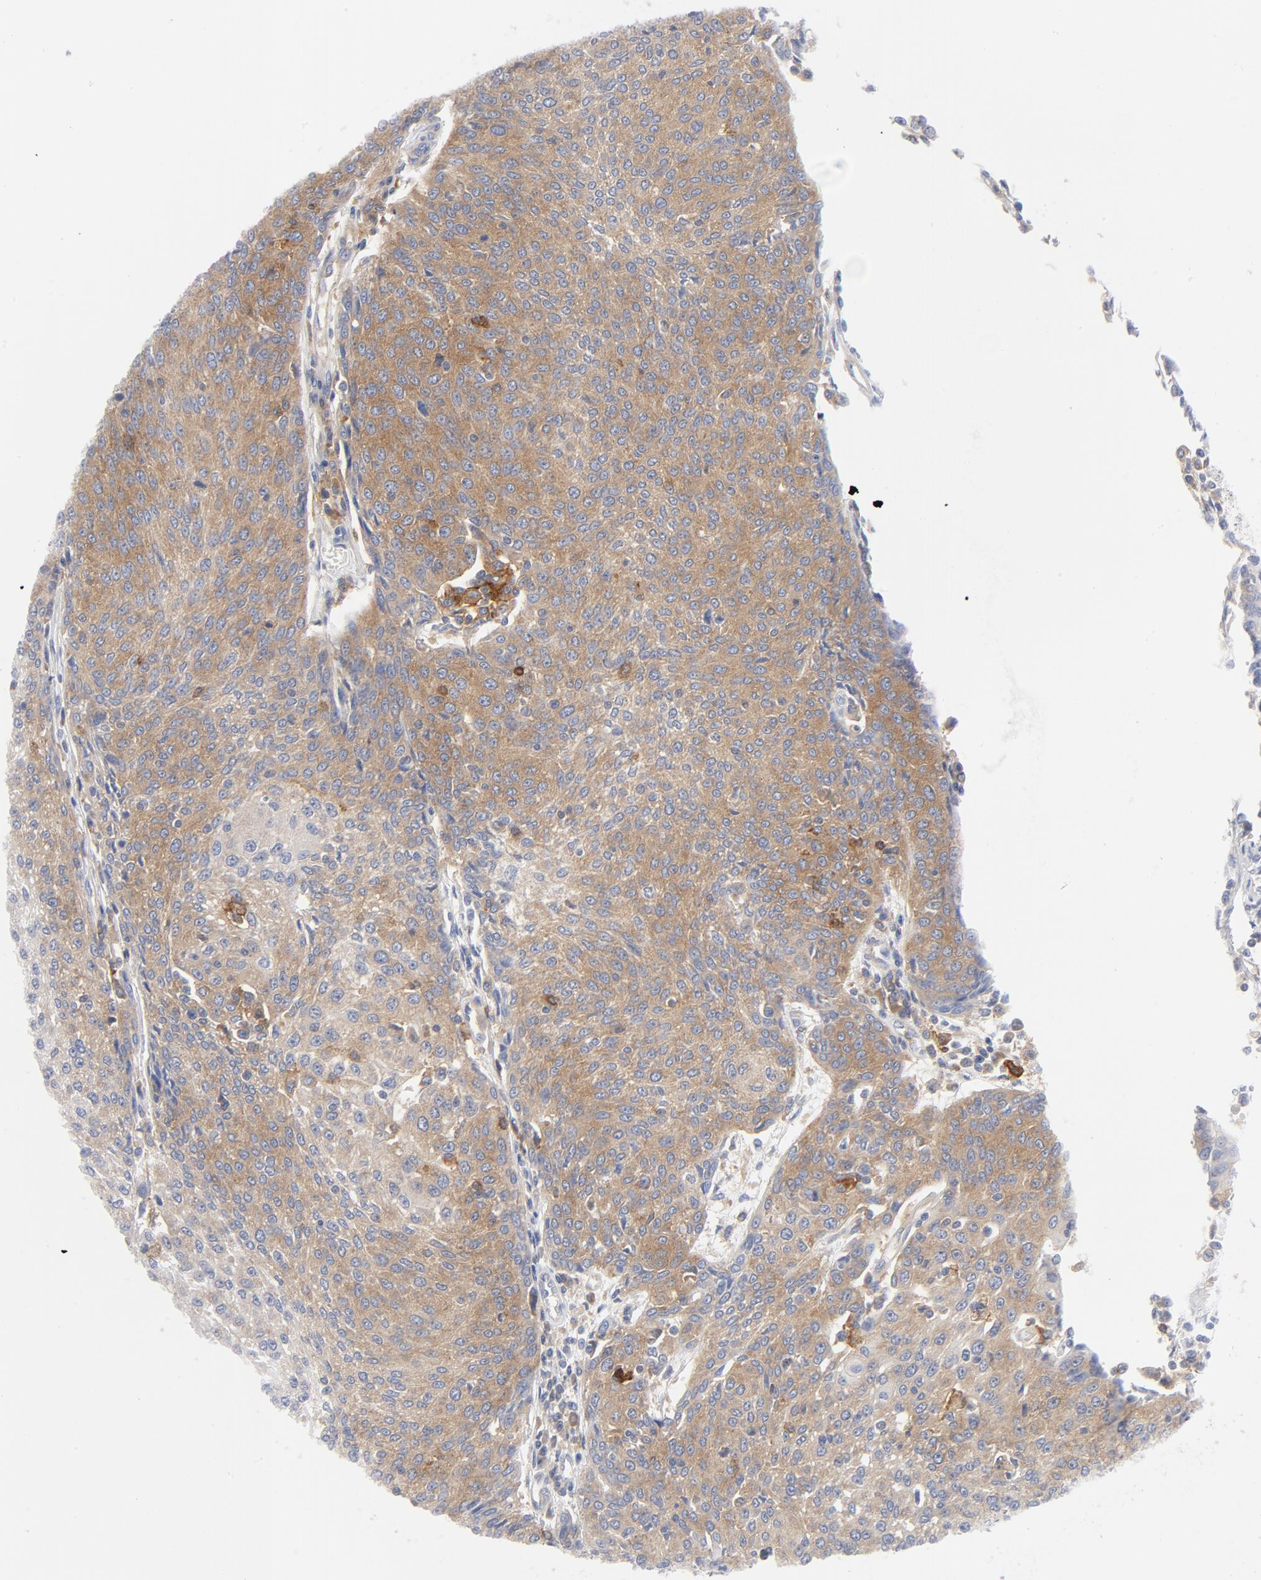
{"staining": {"intensity": "moderate", "quantity": "25%-75%", "location": "cytoplasmic/membranous"}, "tissue": "urothelial cancer", "cell_type": "Tumor cells", "image_type": "cancer", "snomed": [{"axis": "morphology", "description": "Urothelial carcinoma, High grade"}, {"axis": "topography", "description": "Urinary bladder"}], "caption": "Immunohistochemical staining of high-grade urothelial carcinoma reveals medium levels of moderate cytoplasmic/membranous staining in about 25%-75% of tumor cells.", "gene": "CD86", "patient": {"sex": "female", "age": 85}}